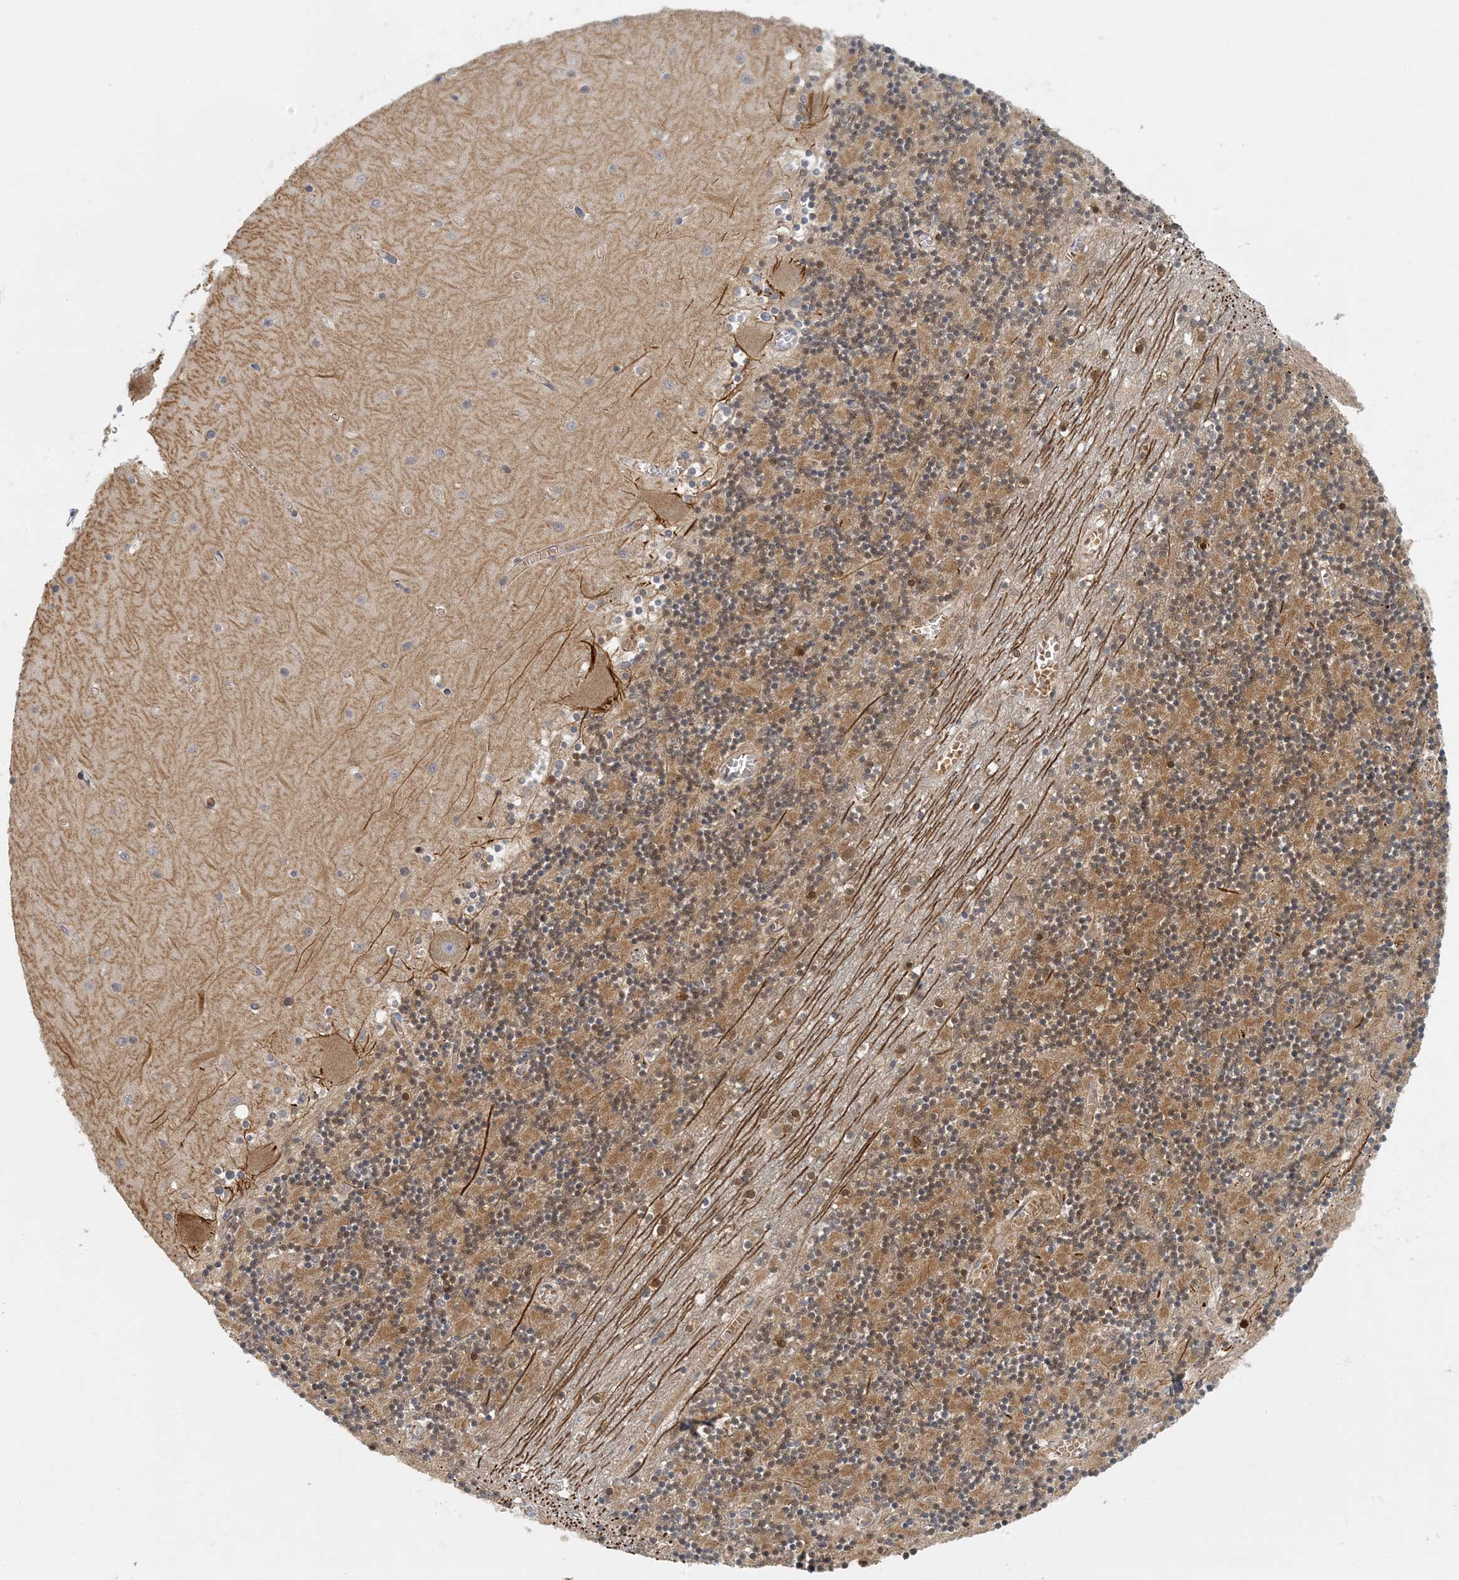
{"staining": {"intensity": "moderate", "quantity": "25%-75%", "location": "cytoplasmic/membranous,nuclear"}, "tissue": "cerebellum", "cell_type": "Cells in granular layer", "image_type": "normal", "snomed": [{"axis": "morphology", "description": "Normal tissue, NOS"}, {"axis": "topography", "description": "Cerebellum"}], "caption": "Immunohistochemical staining of normal human cerebellum shows medium levels of moderate cytoplasmic/membranous,nuclear expression in about 25%-75% of cells in granular layer.", "gene": "AK9", "patient": {"sex": "female", "age": 28}}